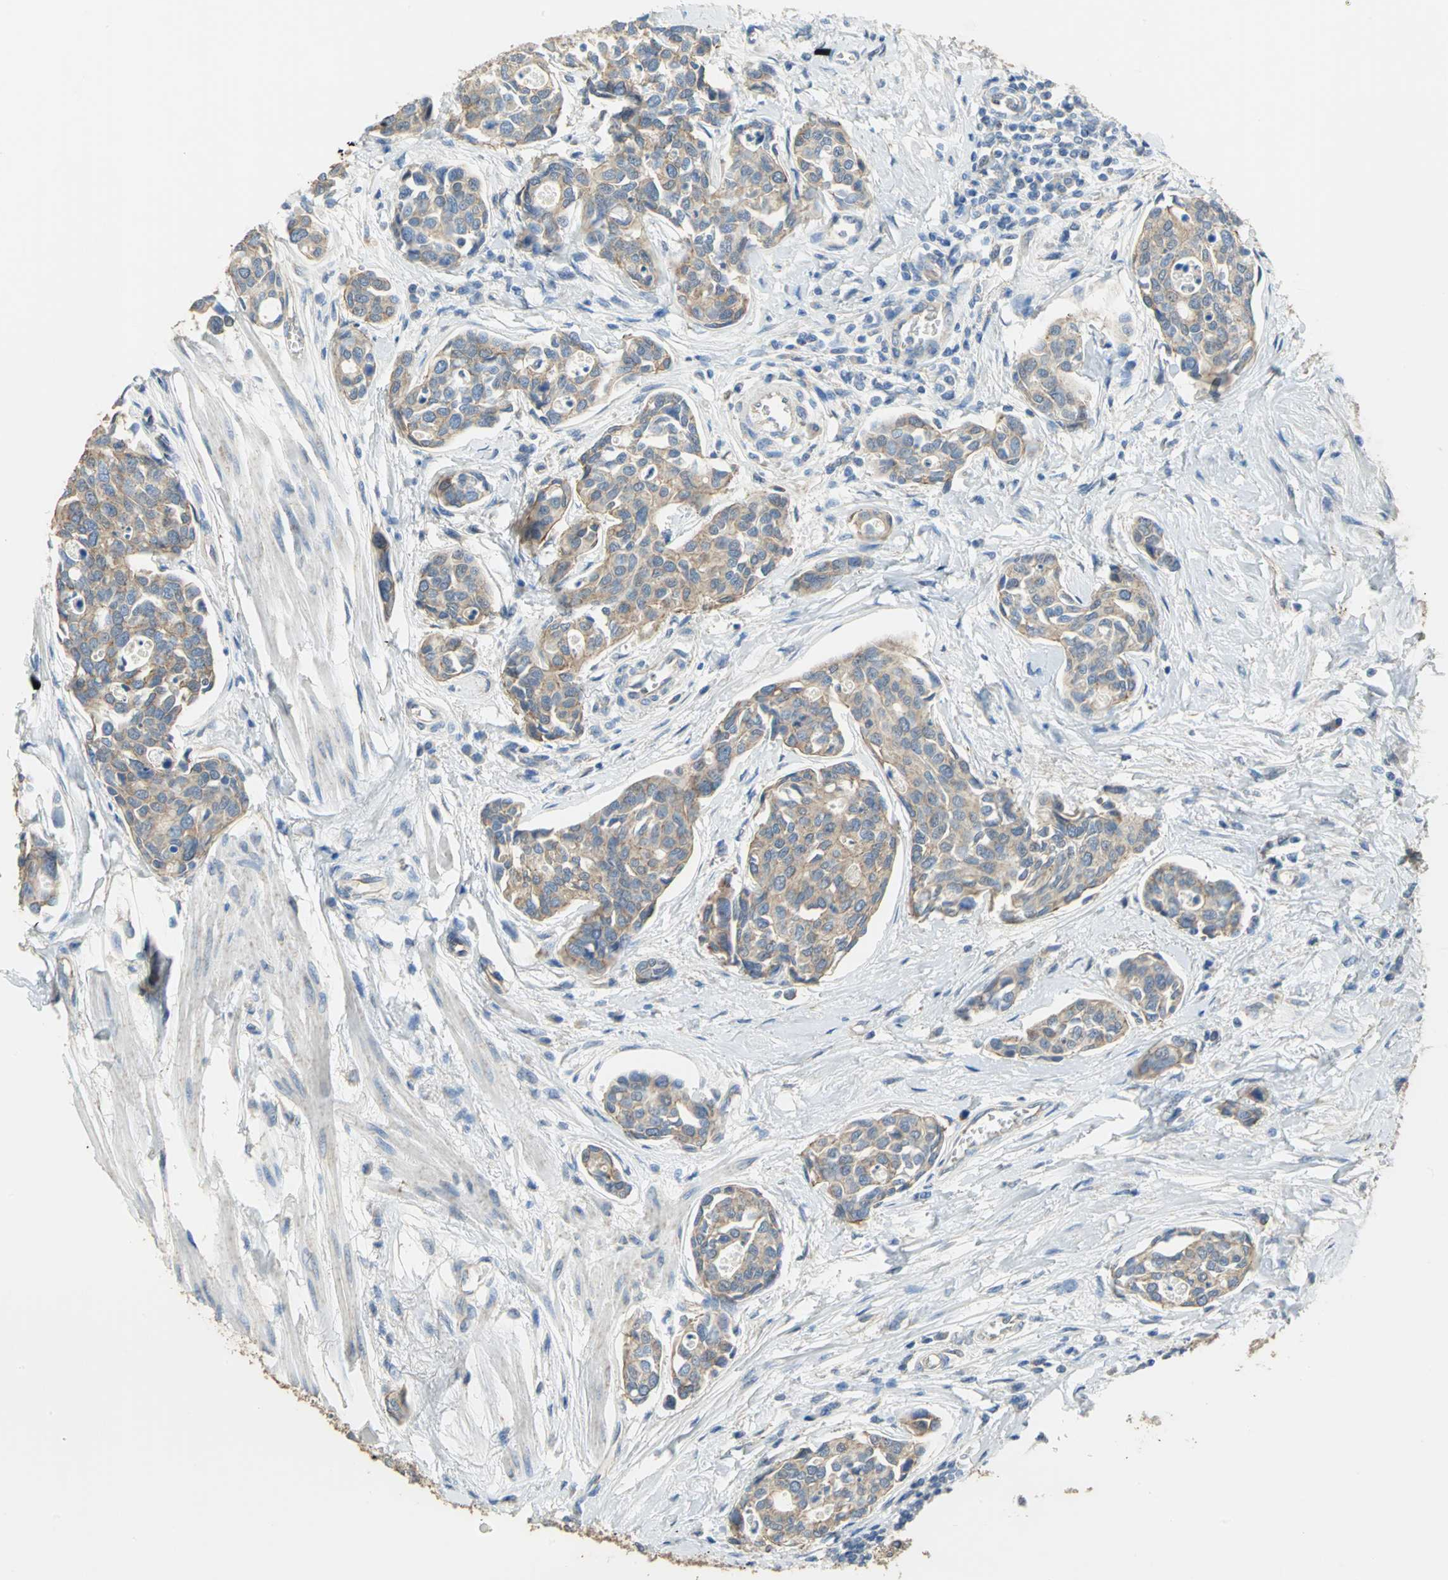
{"staining": {"intensity": "weak", "quantity": ">75%", "location": "cytoplasmic/membranous"}, "tissue": "urothelial cancer", "cell_type": "Tumor cells", "image_type": "cancer", "snomed": [{"axis": "morphology", "description": "Urothelial carcinoma, High grade"}, {"axis": "topography", "description": "Urinary bladder"}], "caption": "DAB (3,3'-diaminobenzidine) immunohistochemical staining of human urothelial cancer reveals weak cytoplasmic/membranous protein staining in approximately >75% of tumor cells.", "gene": "HTR1F", "patient": {"sex": "male", "age": 78}}